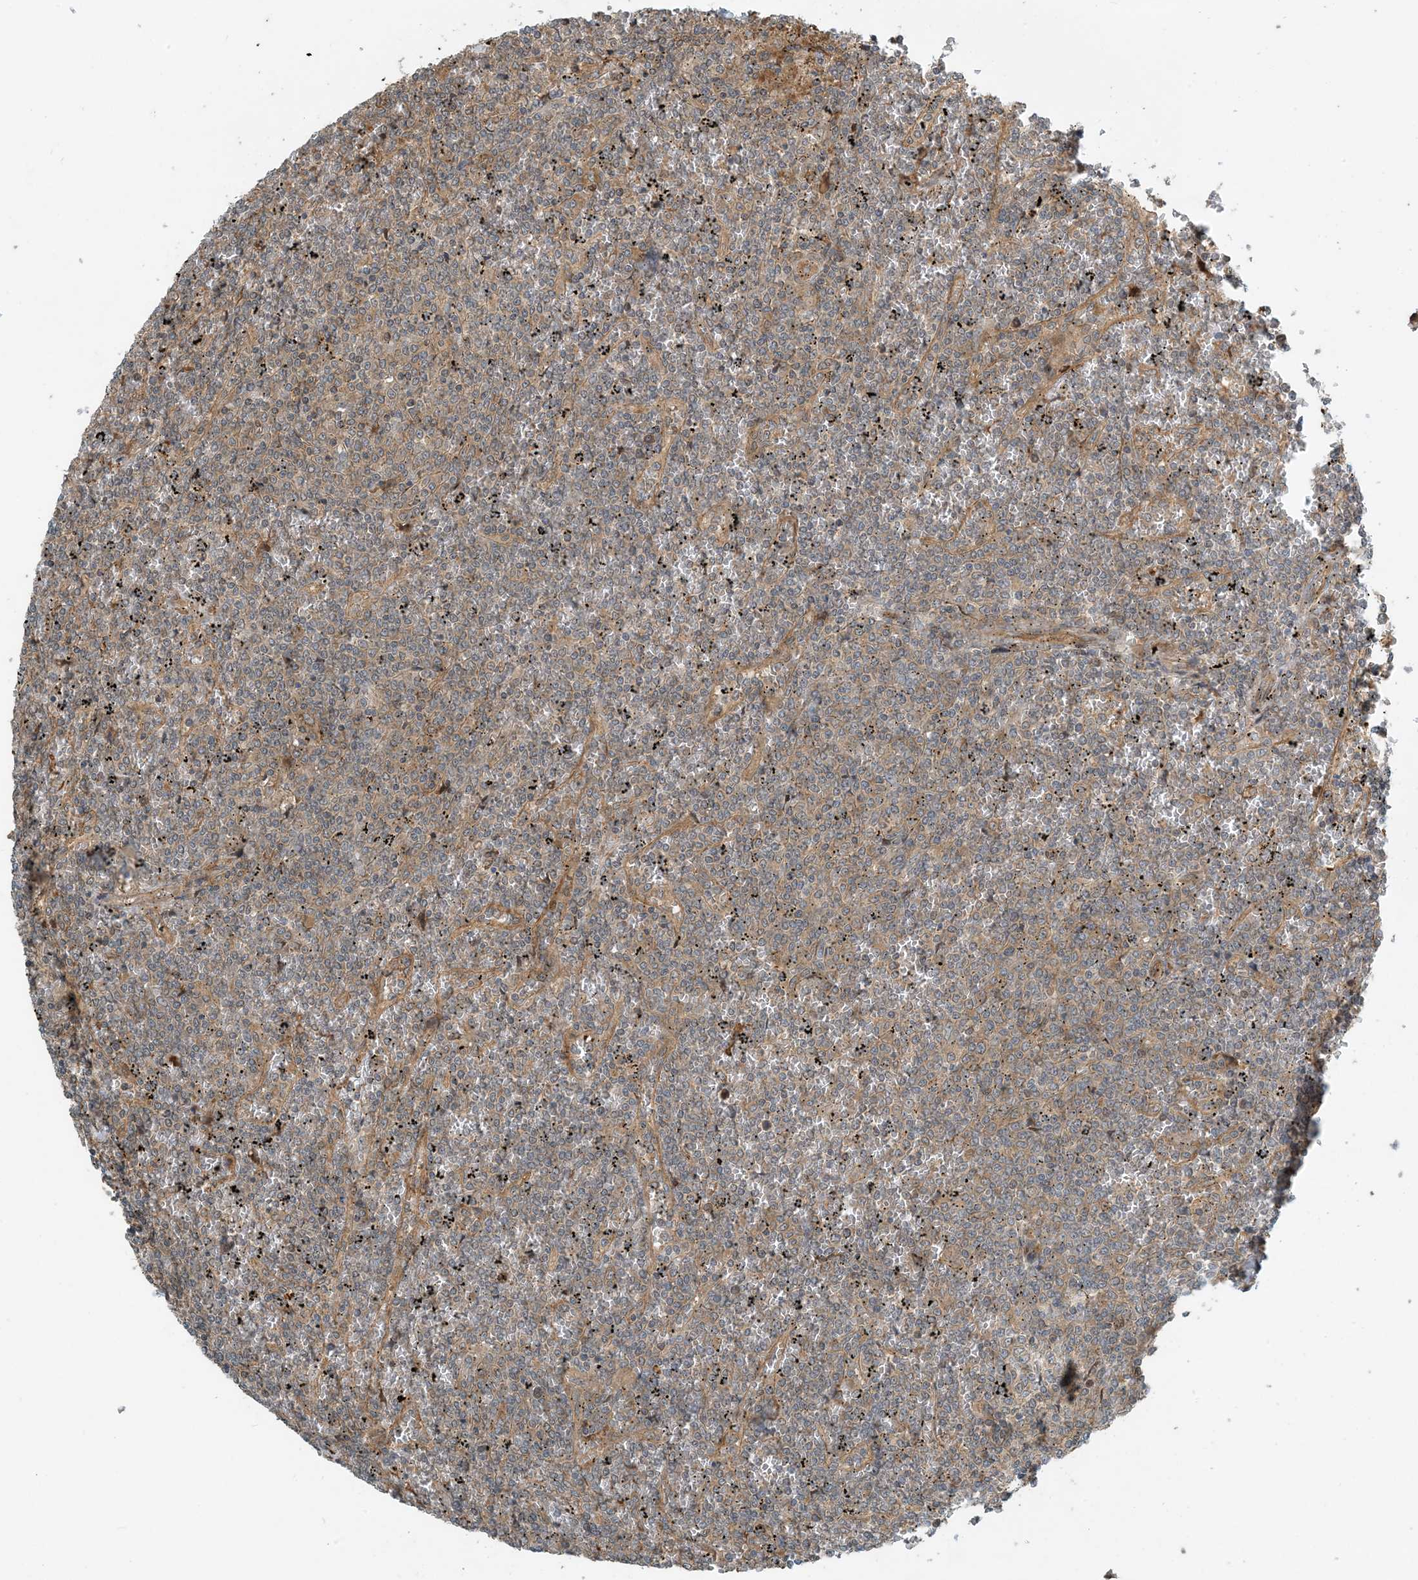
{"staining": {"intensity": "negative", "quantity": "none", "location": "none"}, "tissue": "lymphoma", "cell_type": "Tumor cells", "image_type": "cancer", "snomed": [{"axis": "morphology", "description": "Malignant lymphoma, non-Hodgkin's type, Low grade"}, {"axis": "topography", "description": "Spleen"}], "caption": "Human low-grade malignant lymphoma, non-Hodgkin's type stained for a protein using immunohistochemistry (IHC) shows no staining in tumor cells.", "gene": "ZBTB3", "patient": {"sex": "female", "age": 19}}